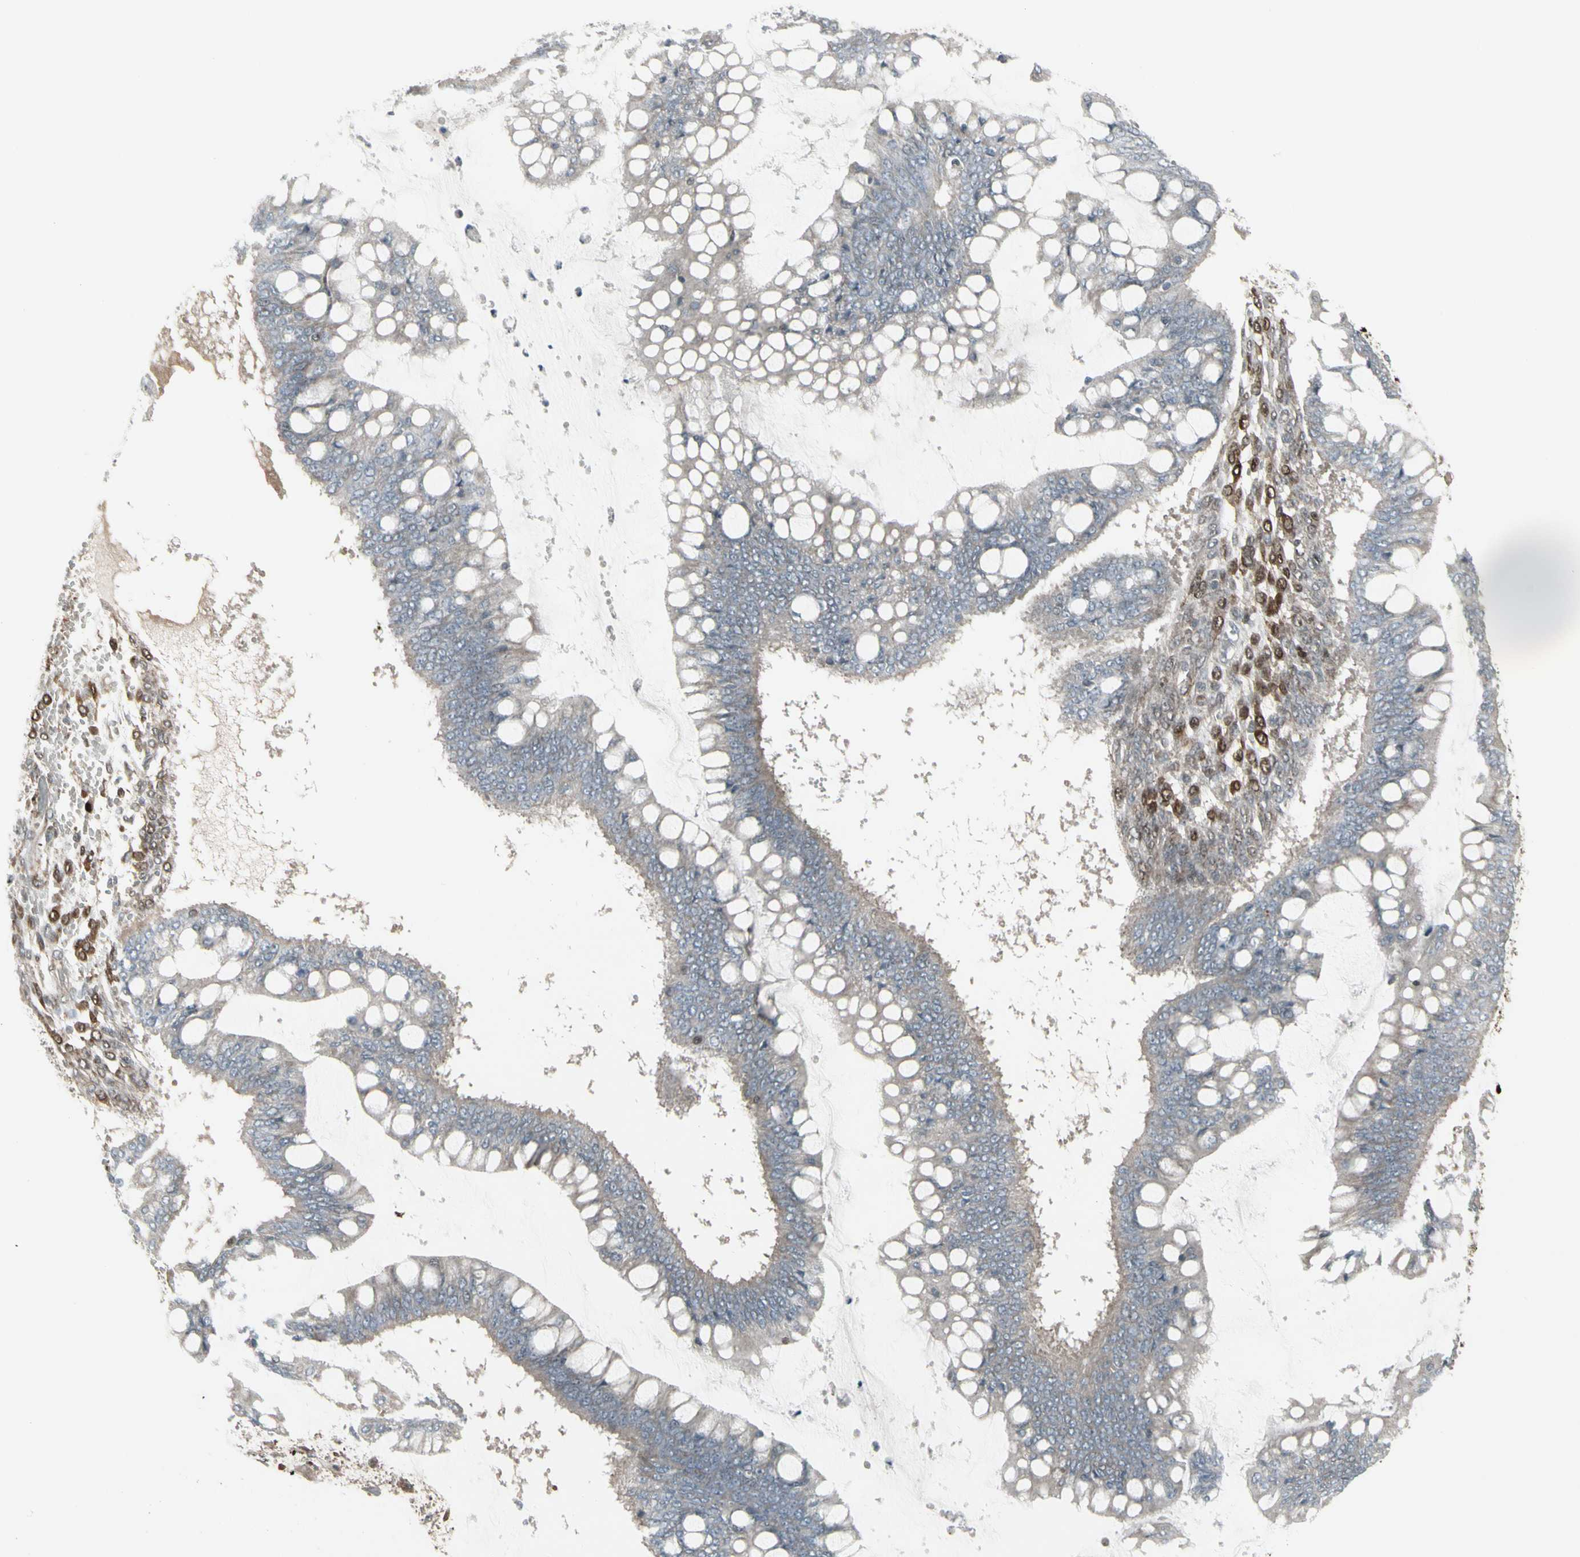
{"staining": {"intensity": "weak", "quantity": ">75%", "location": "cytoplasmic/membranous"}, "tissue": "ovarian cancer", "cell_type": "Tumor cells", "image_type": "cancer", "snomed": [{"axis": "morphology", "description": "Cystadenocarcinoma, mucinous, NOS"}, {"axis": "topography", "description": "Ovary"}], "caption": "Protein staining shows weak cytoplasmic/membranous expression in approximately >75% of tumor cells in ovarian cancer (mucinous cystadenocarcinoma).", "gene": "IGFBP6", "patient": {"sex": "female", "age": 73}}